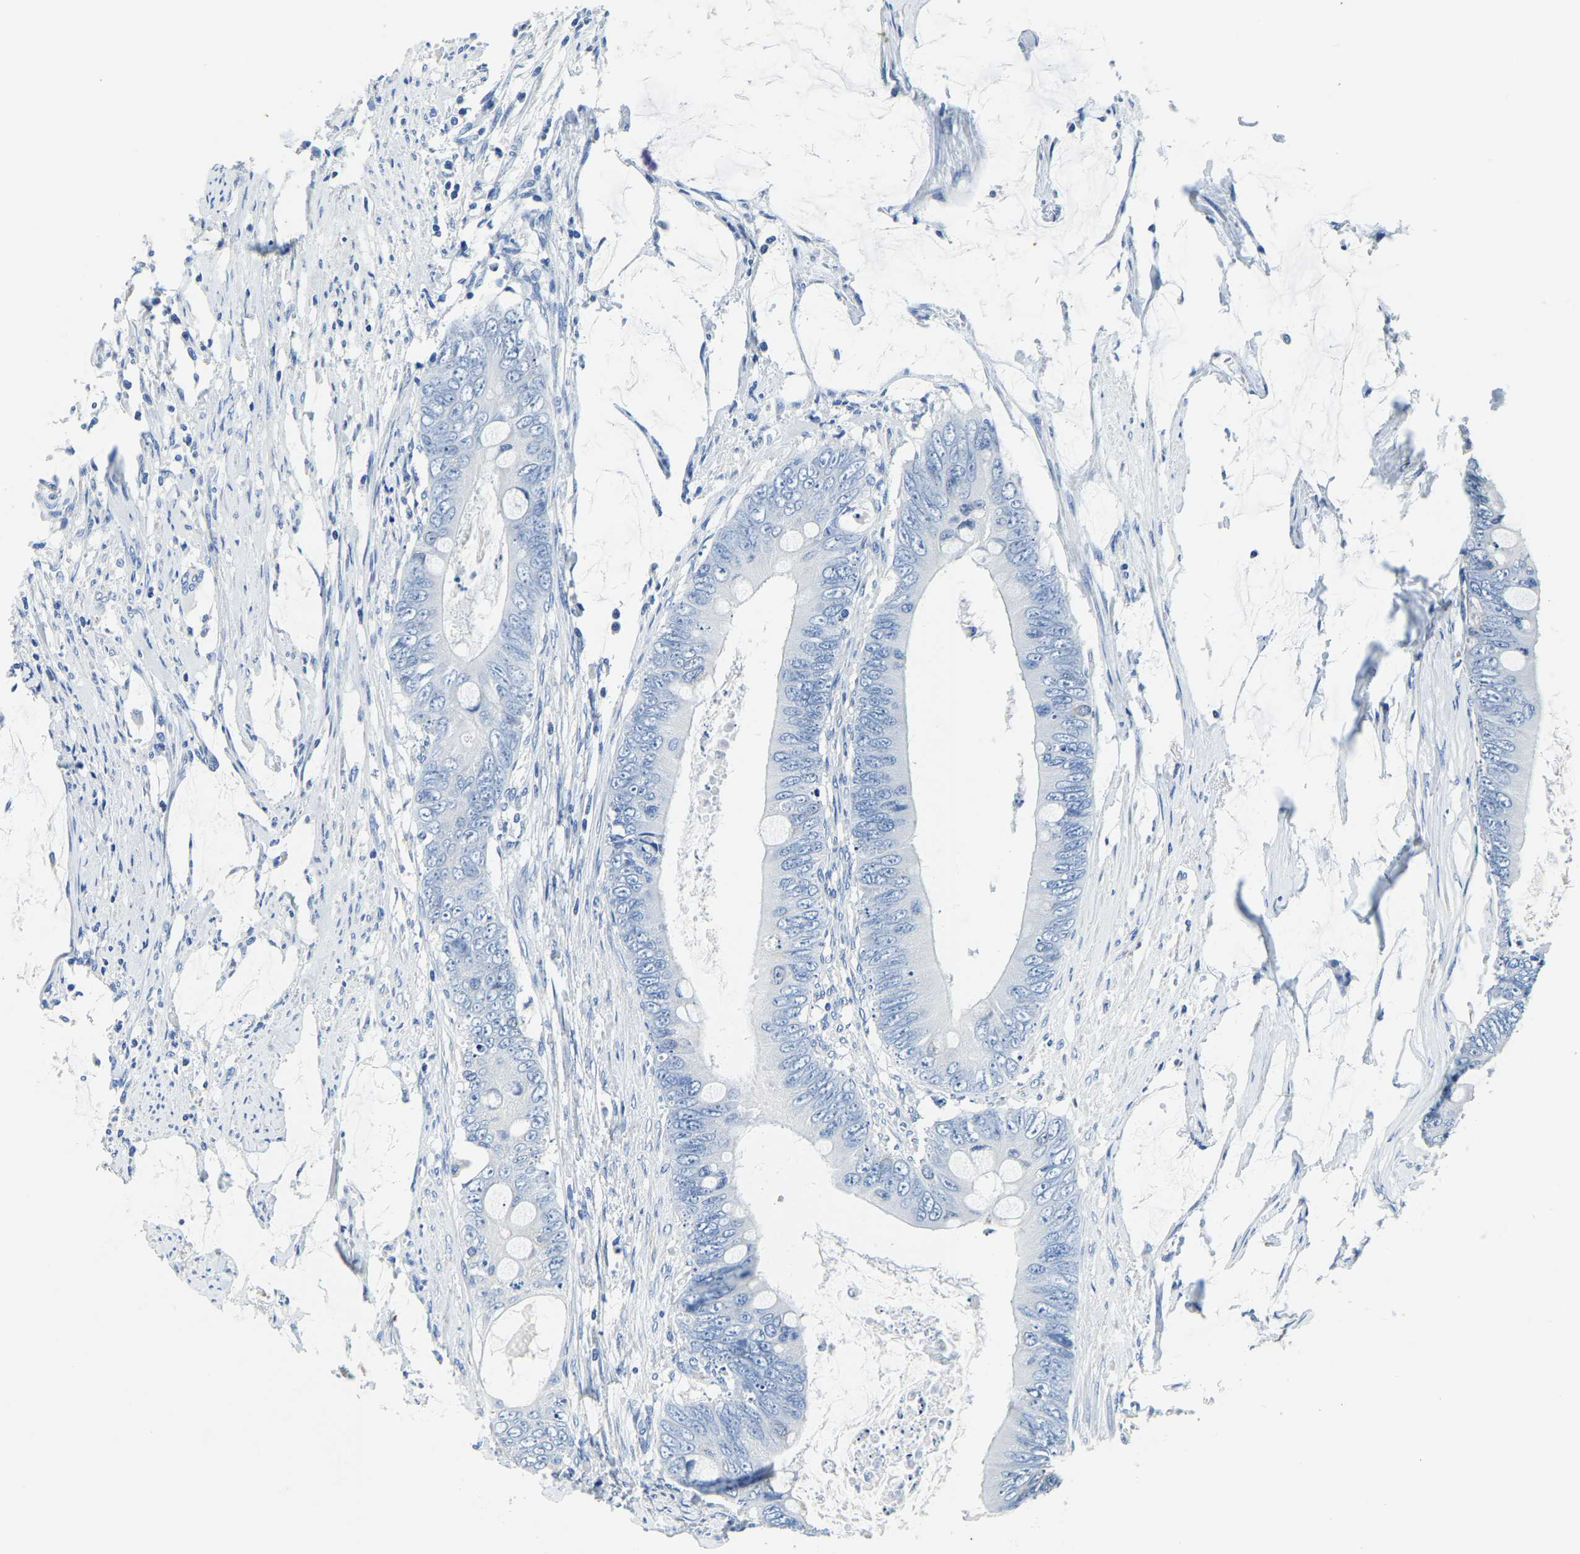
{"staining": {"intensity": "negative", "quantity": "none", "location": "none"}, "tissue": "colorectal cancer", "cell_type": "Tumor cells", "image_type": "cancer", "snomed": [{"axis": "morphology", "description": "Adenocarcinoma, NOS"}, {"axis": "topography", "description": "Rectum"}], "caption": "Immunohistochemical staining of colorectal cancer (adenocarcinoma) demonstrates no significant expression in tumor cells.", "gene": "ZDHHC13", "patient": {"sex": "female", "age": 77}}